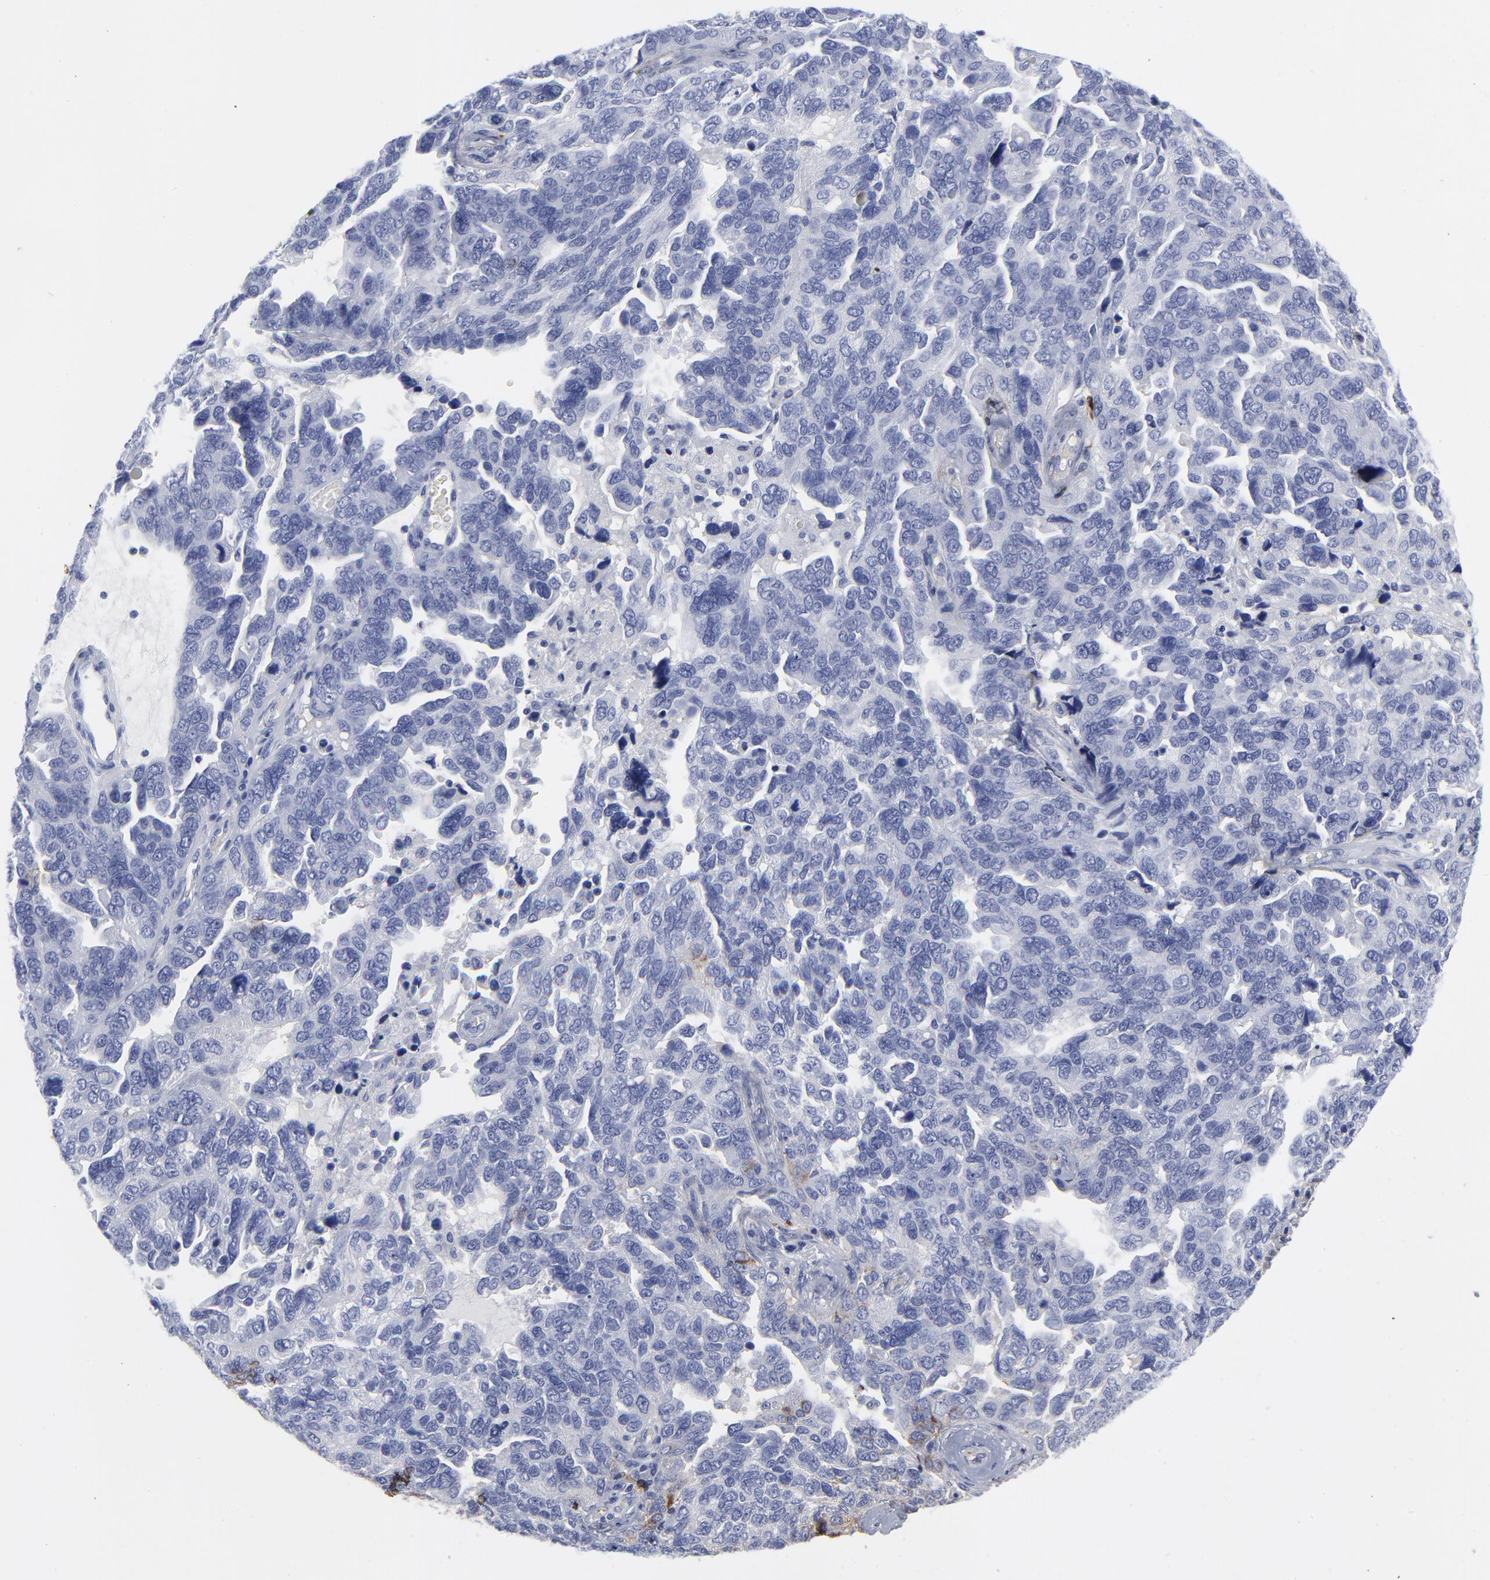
{"staining": {"intensity": "negative", "quantity": "none", "location": "none"}, "tissue": "ovarian cancer", "cell_type": "Tumor cells", "image_type": "cancer", "snomed": [{"axis": "morphology", "description": "Cystadenocarcinoma, serous, NOS"}, {"axis": "topography", "description": "Ovary"}], "caption": "DAB immunohistochemical staining of ovarian cancer (serous cystadenocarcinoma) displays no significant positivity in tumor cells.", "gene": "DCN", "patient": {"sex": "female", "age": 64}}